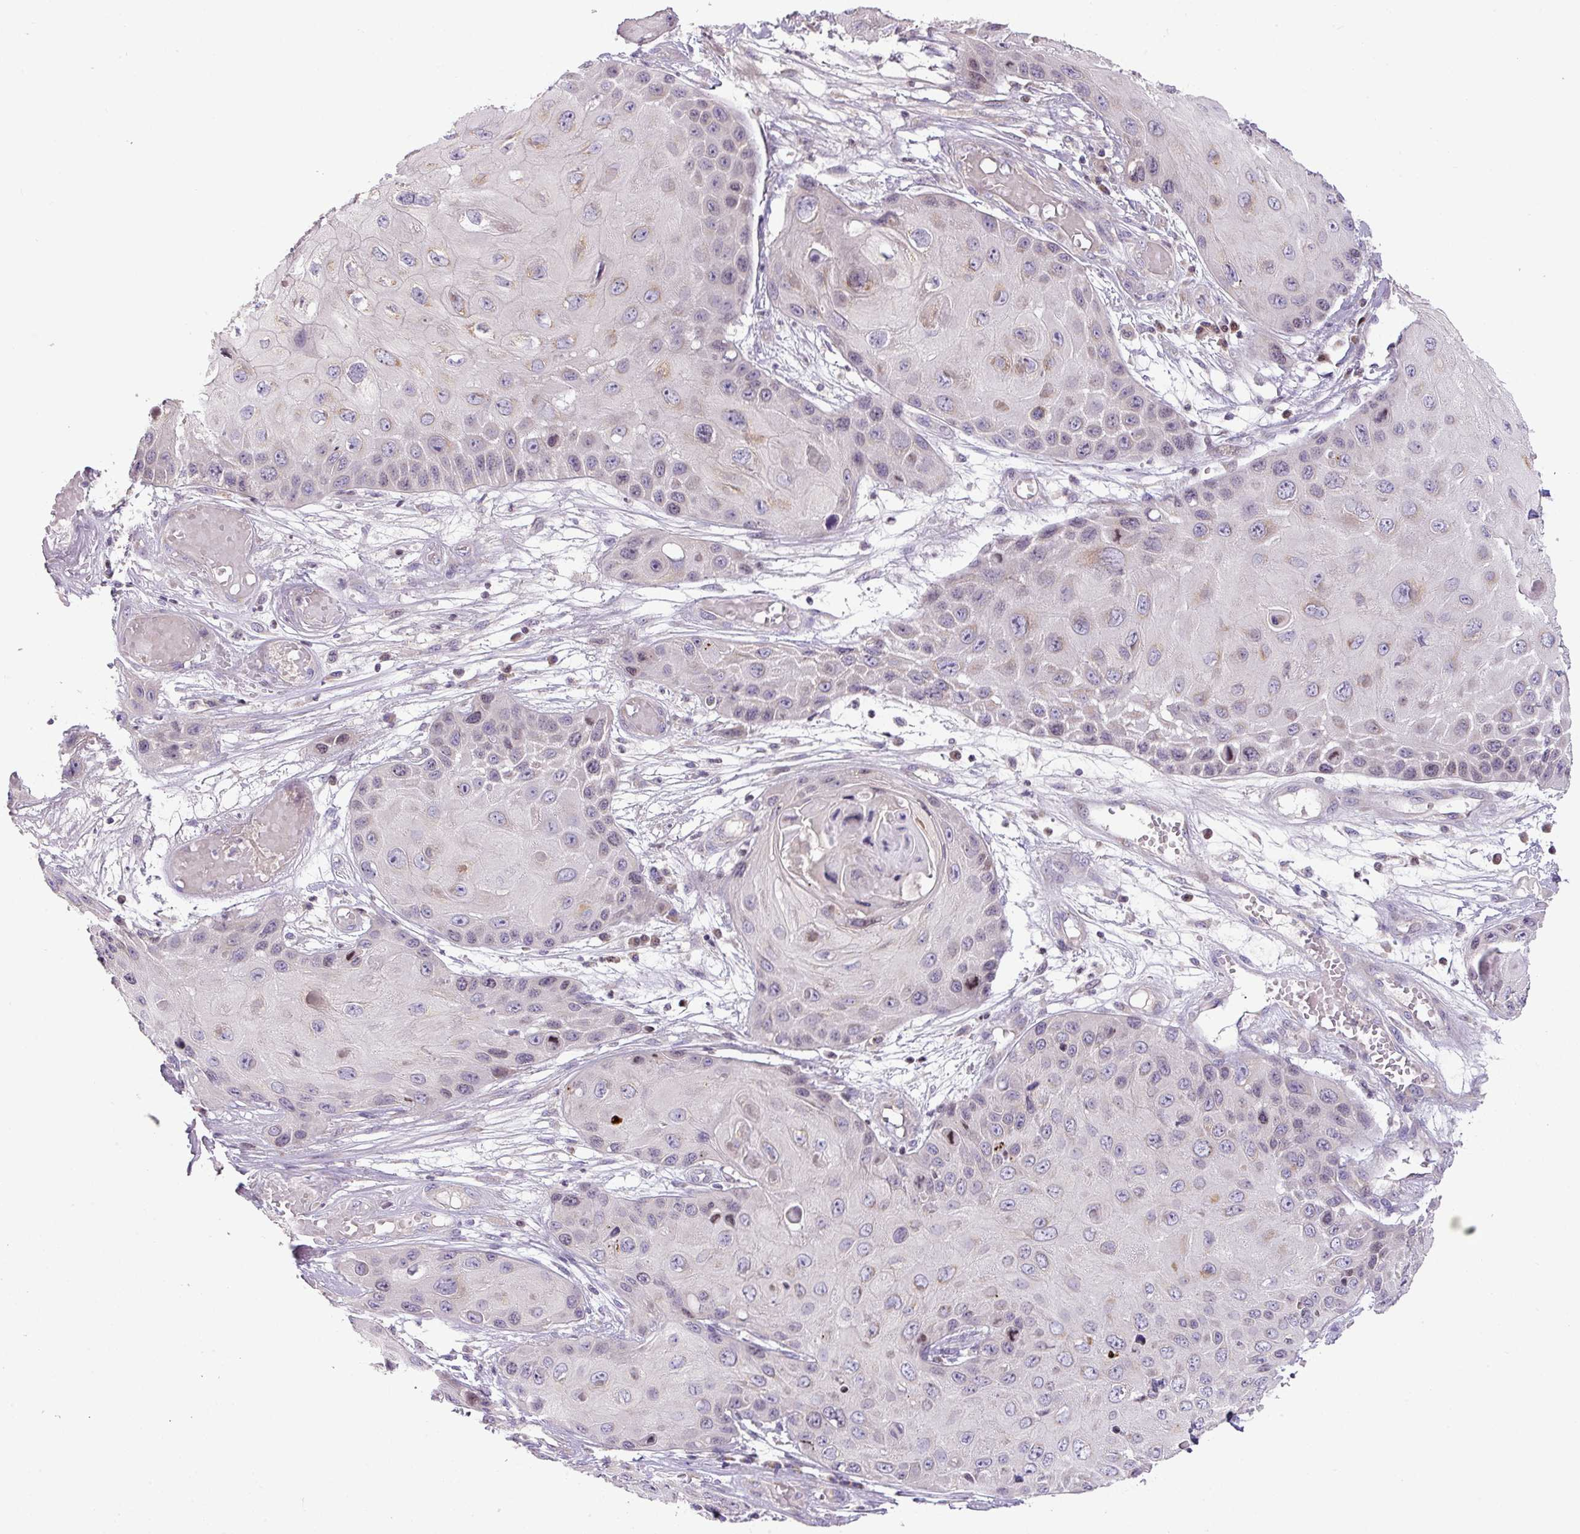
{"staining": {"intensity": "negative", "quantity": "none", "location": "none"}, "tissue": "skin cancer", "cell_type": "Tumor cells", "image_type": "cancer", "snomed": [{"axis": "morphology", "description": "Squamous cell carcinoma, NOS"}, {"axis": "topography", "description": "Skin"}, {"axis": "topography", "description": "Vulva"}], "caption": "Tumor cells are negative for brown protein staining in squamous cell carcinoma (skin).", "gene": "ZNF394", "patient": {"sex": "female", "age": 44}}